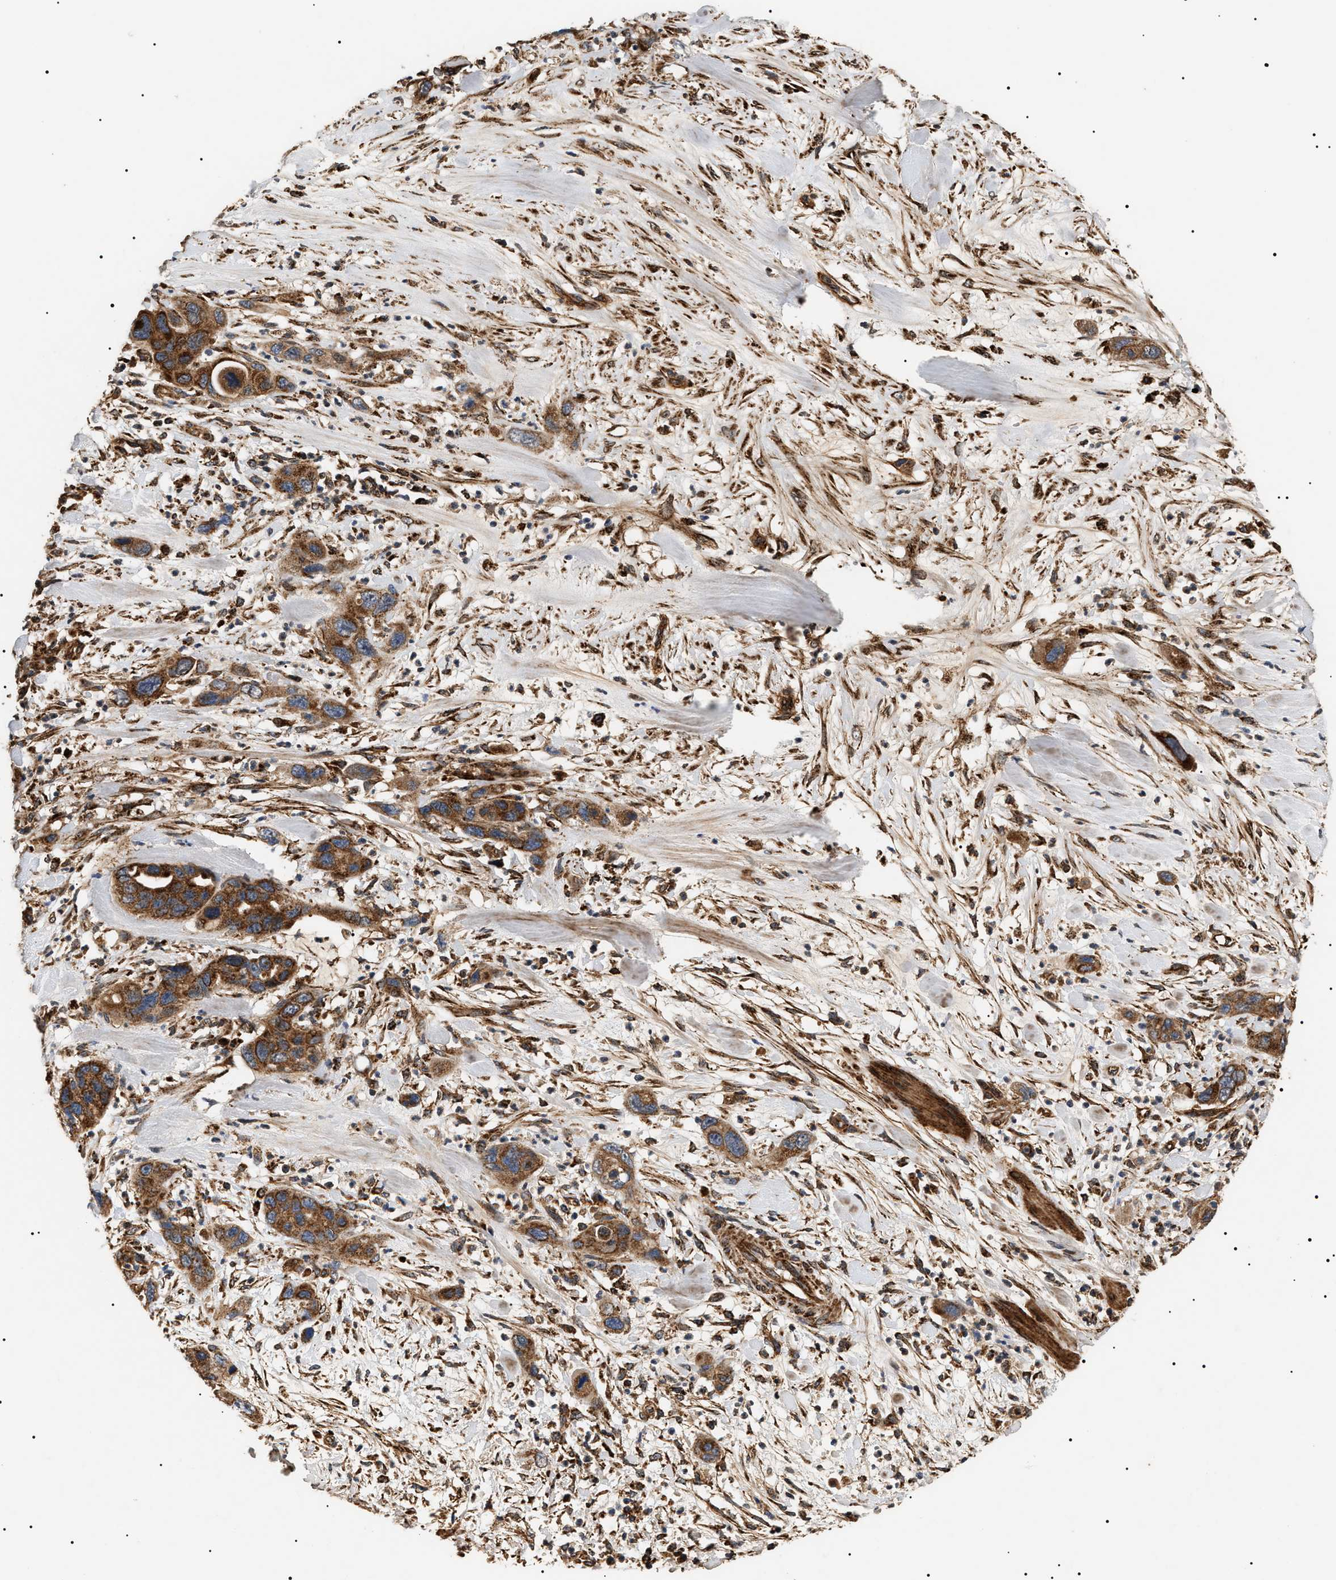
{"staining": {"intensity": "strong", "quantity": ">75%", "location": "cytoplasmic/membranous"}, "tissue": "pancreatic cancer", "cell_type": "Tumor cells", "image_type": "cancer", "snomed": [{"axis": "morphology", "description": "Adenocarcinoma, NOS"}, {"axis": "topography", "description": "Pancreas"}], "caption": "An immunohistochemistry image of neoplastic tissue is shown. Protein staining in brown highlights strong cytoplasmic/membranous positivity in pancreatic cancer within tumor cells.", "gene": "ZBTB26", "patient": {"sex": "female", "age": 71}}